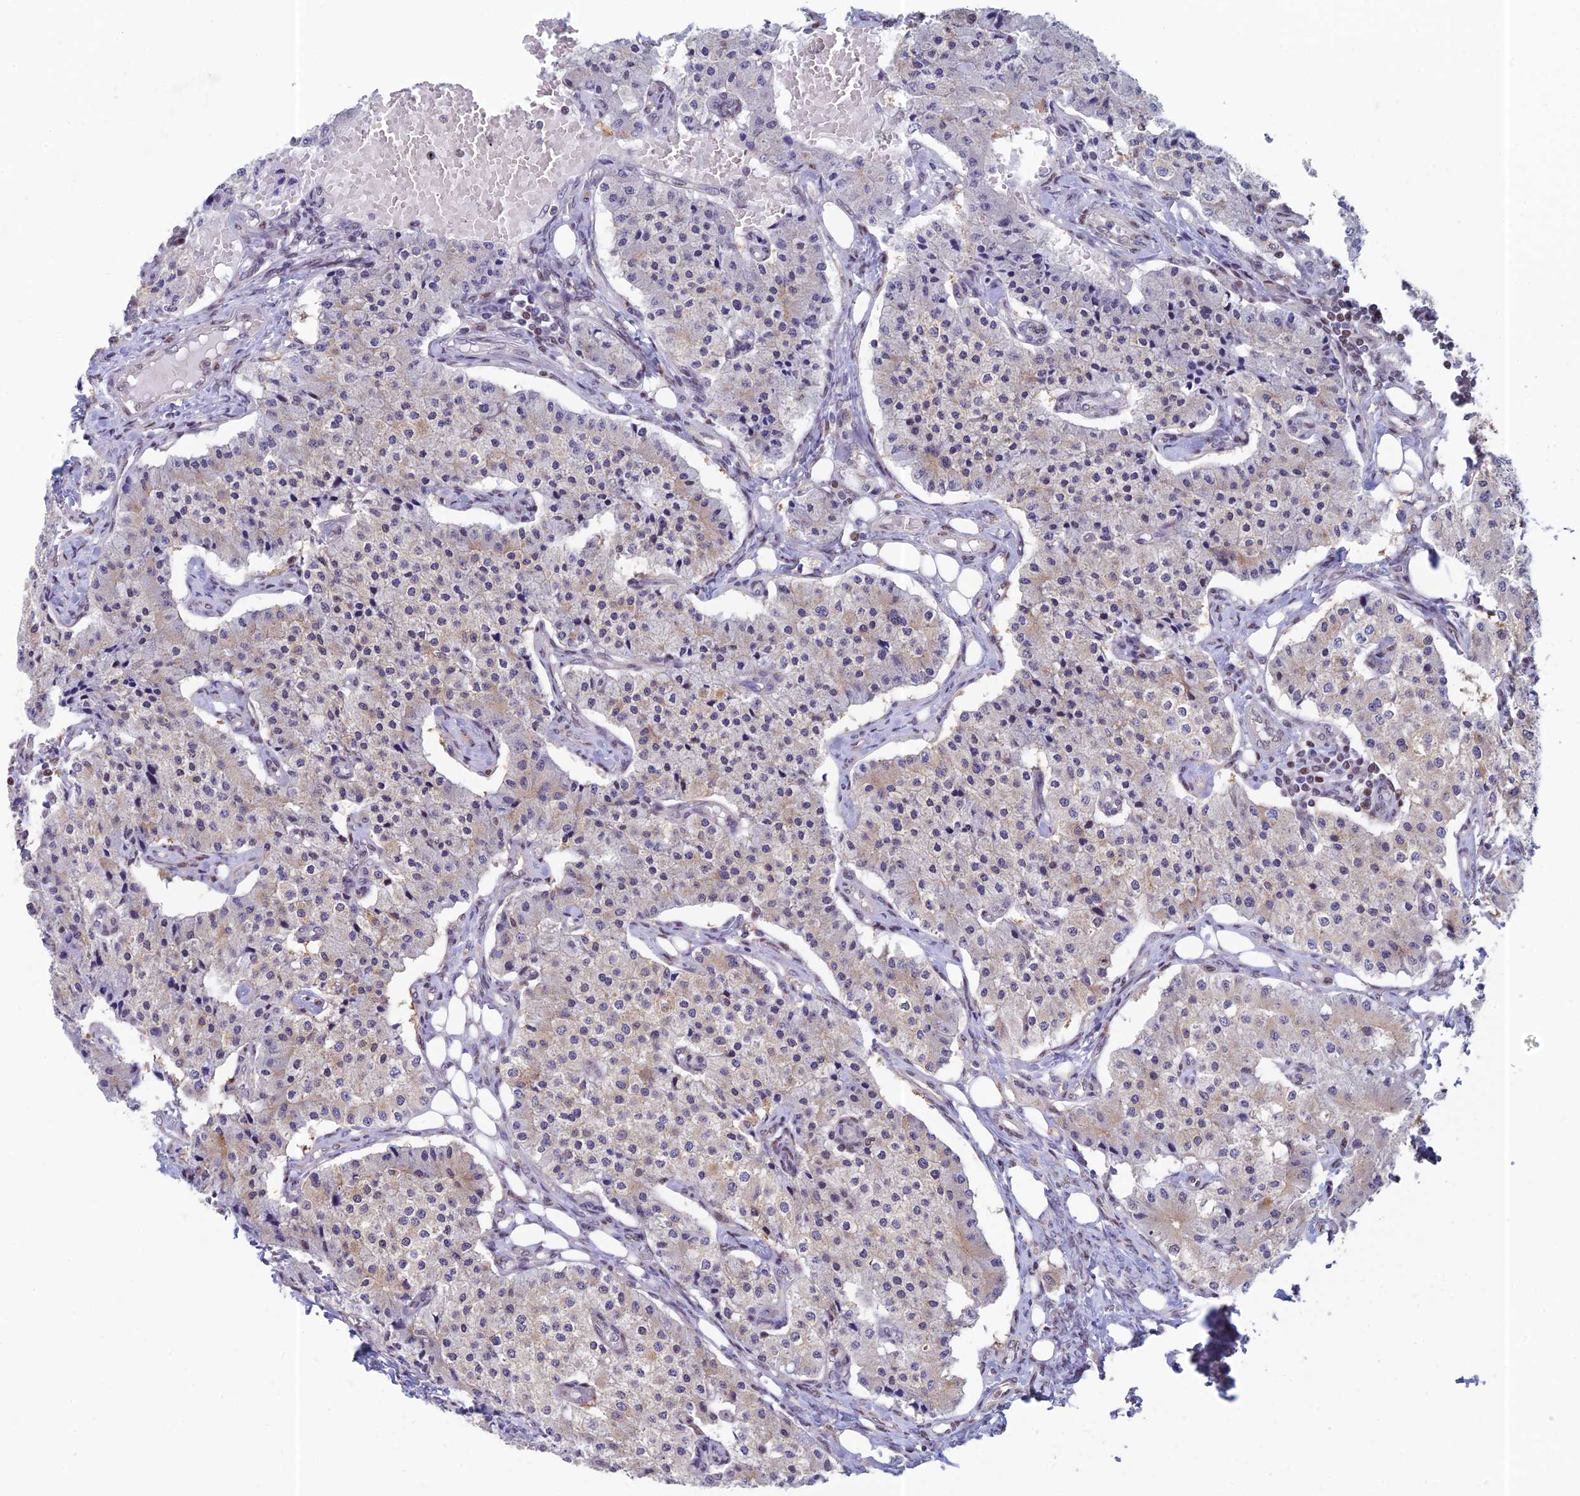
{"staining": {"intensity": "weak", "quantity": "<25%", "location": "cytoplasmic/membranous"}, "tissue": "carcinoid", "cell_type": "Tumor cells", "image_type": "cancer", "snomed": [{"axis": "morphology", "description": "Carcinoid, malignant, NOS"}, {"axis": "topography", "description": "Colon"}], "caption": "Tumor cells show no significant protein staining in carcinoid.", "gene": "MRPL17", "patient": {"sex": "female", "age": 52}}